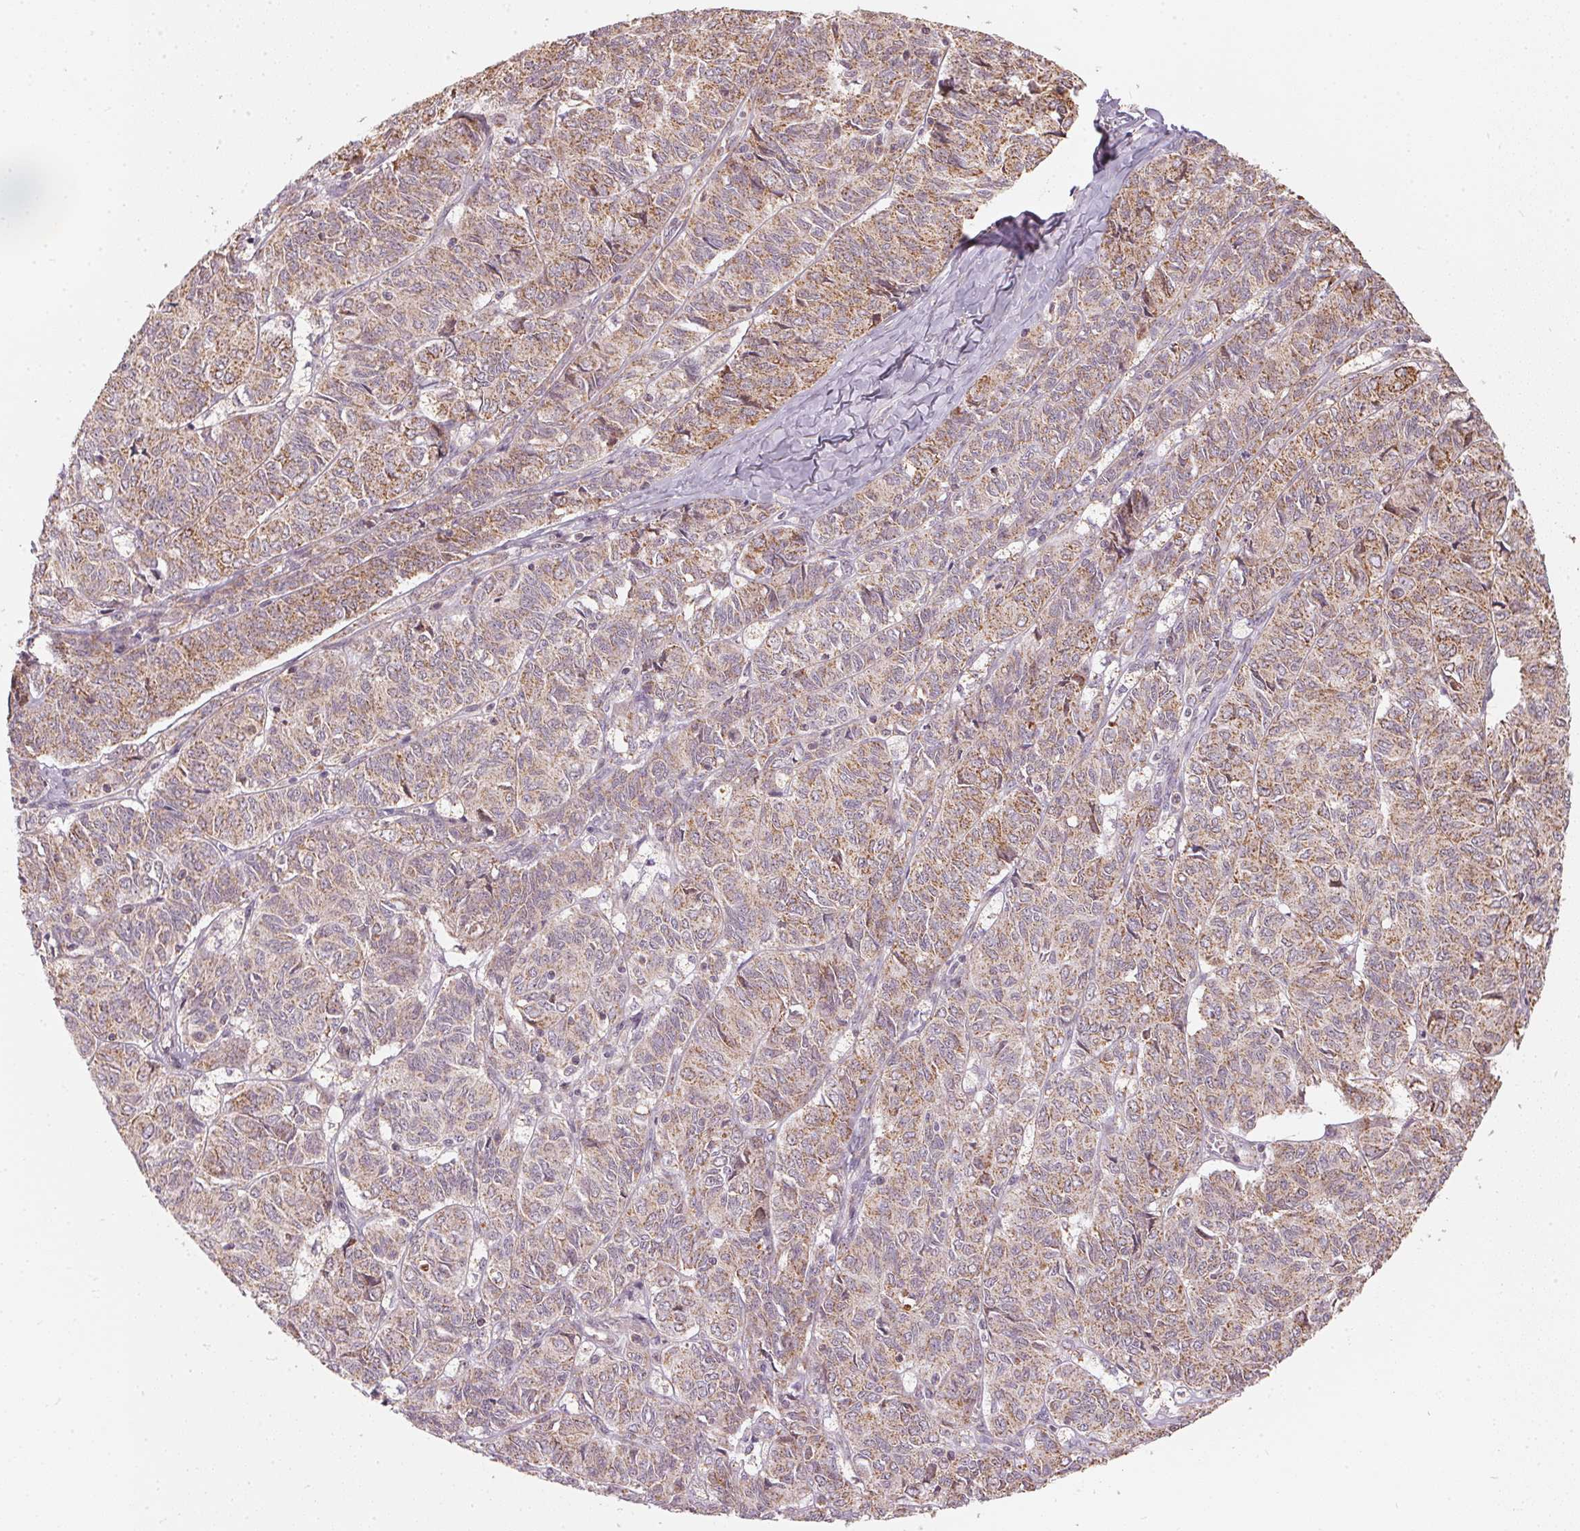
{"staining": {"intensity": "weak", "quantity": ">75%", "location": "cytoplasmic/membranous"}, "tissue": "ovarian cancer", "cell_type": "Tumor cells", "image_type": "cancer", "snomed": [{"axis": "morphology", "description": "Carcinoma, endometroid"}, {"axis": "topography", "description": "Ovary"}], "caption": "Immunohistochemistry (IHC) photomicrograph of ovarian endometroid carcinoma stained for a protein (brown), which displays low levels of weak cytoplasmic/membranous staining in approximately >75% of tumor cells.", "gene": "MATCAP1", "patient": {"sex": "female", "age": 80}}